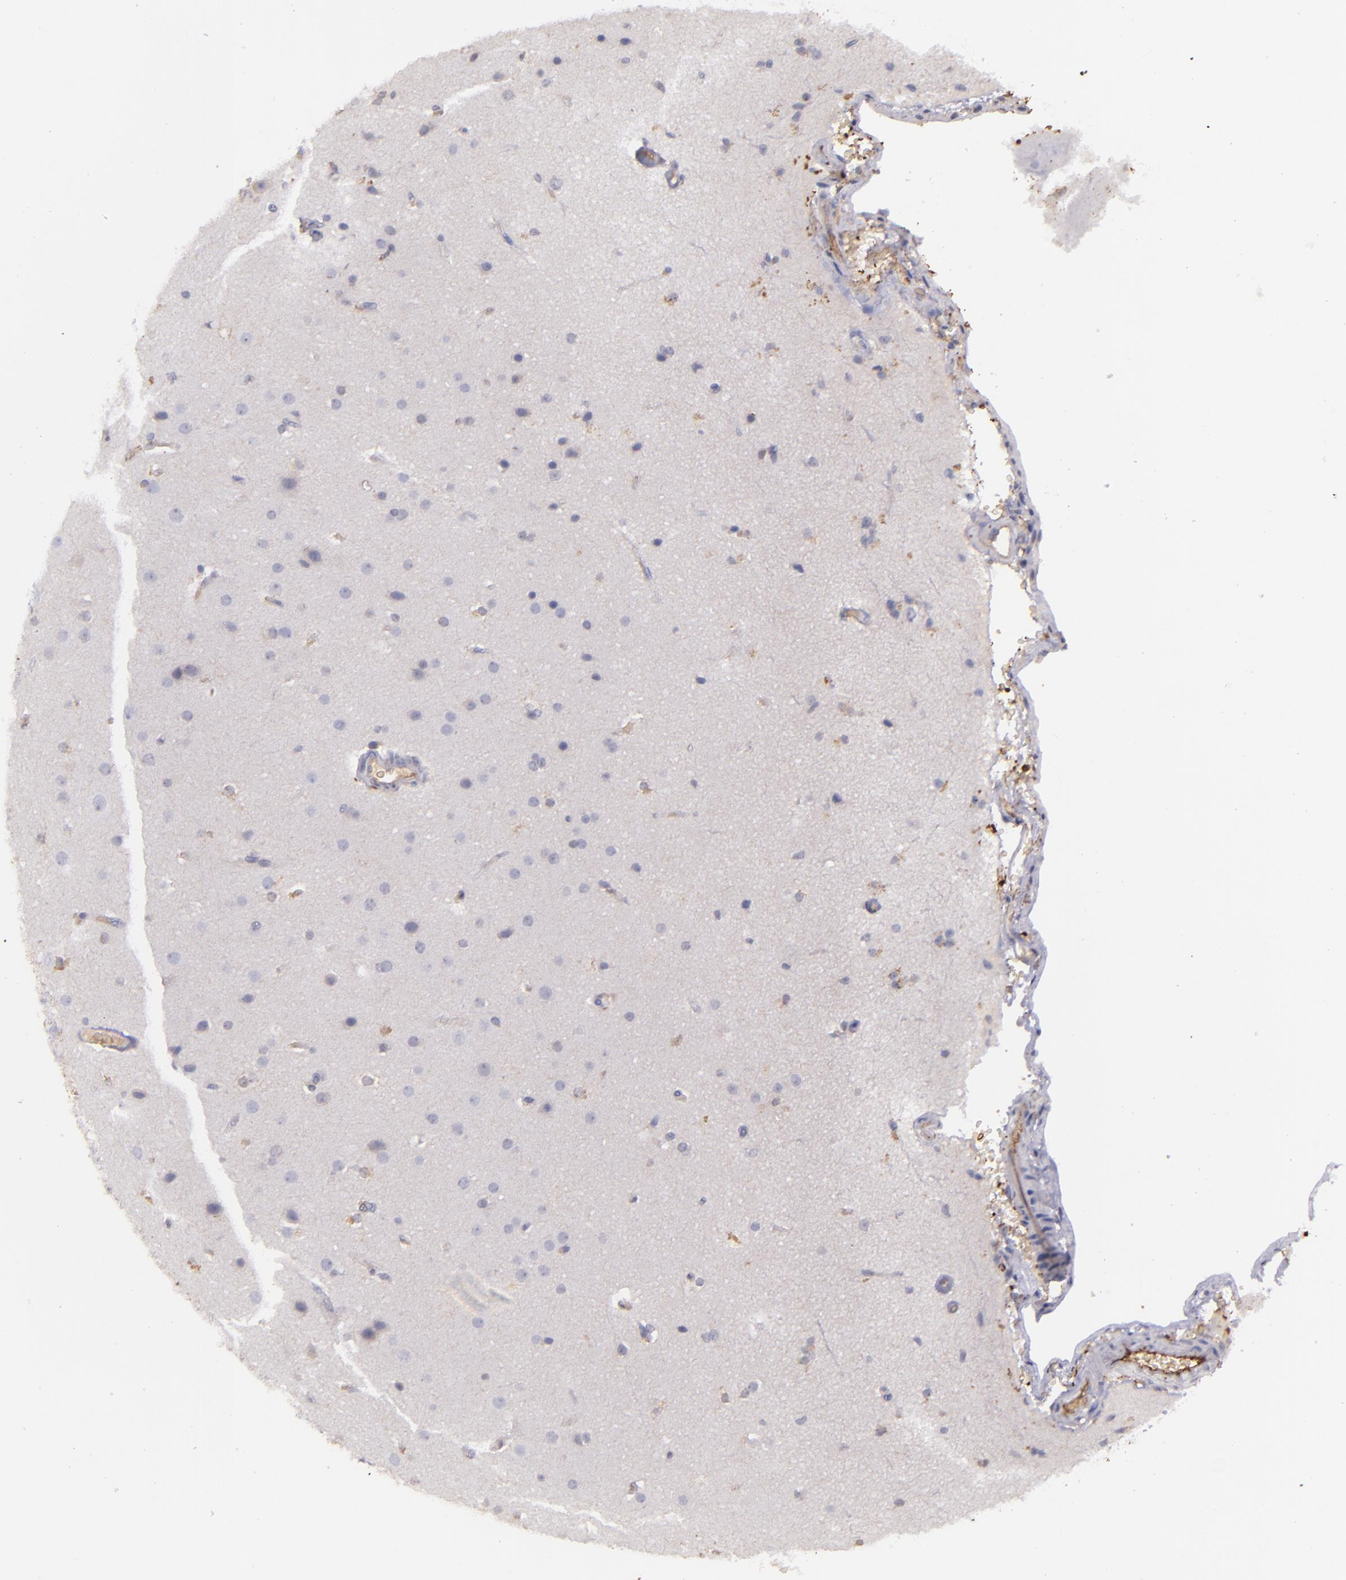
{"staining": {"intensity": "negative", "quantity": "none", "location": "none"}, "tissue": "glioma", "cell_type": "Tumor cells", "image_type": "cancer", "snomed": [{"axis": "morphology", "description": "Glioma, malignant, Low grade"}, {"axis": "topography", "description": "Cerebral cortex"}], "caption": "This image is of glioma stained with immunohistochemistry to label a protein in brown with the nuclei are counter-stained blue. There is no positivity in tumor cells.", "gene": "ACE", "patient": {"sex": "female", "age": 47}}